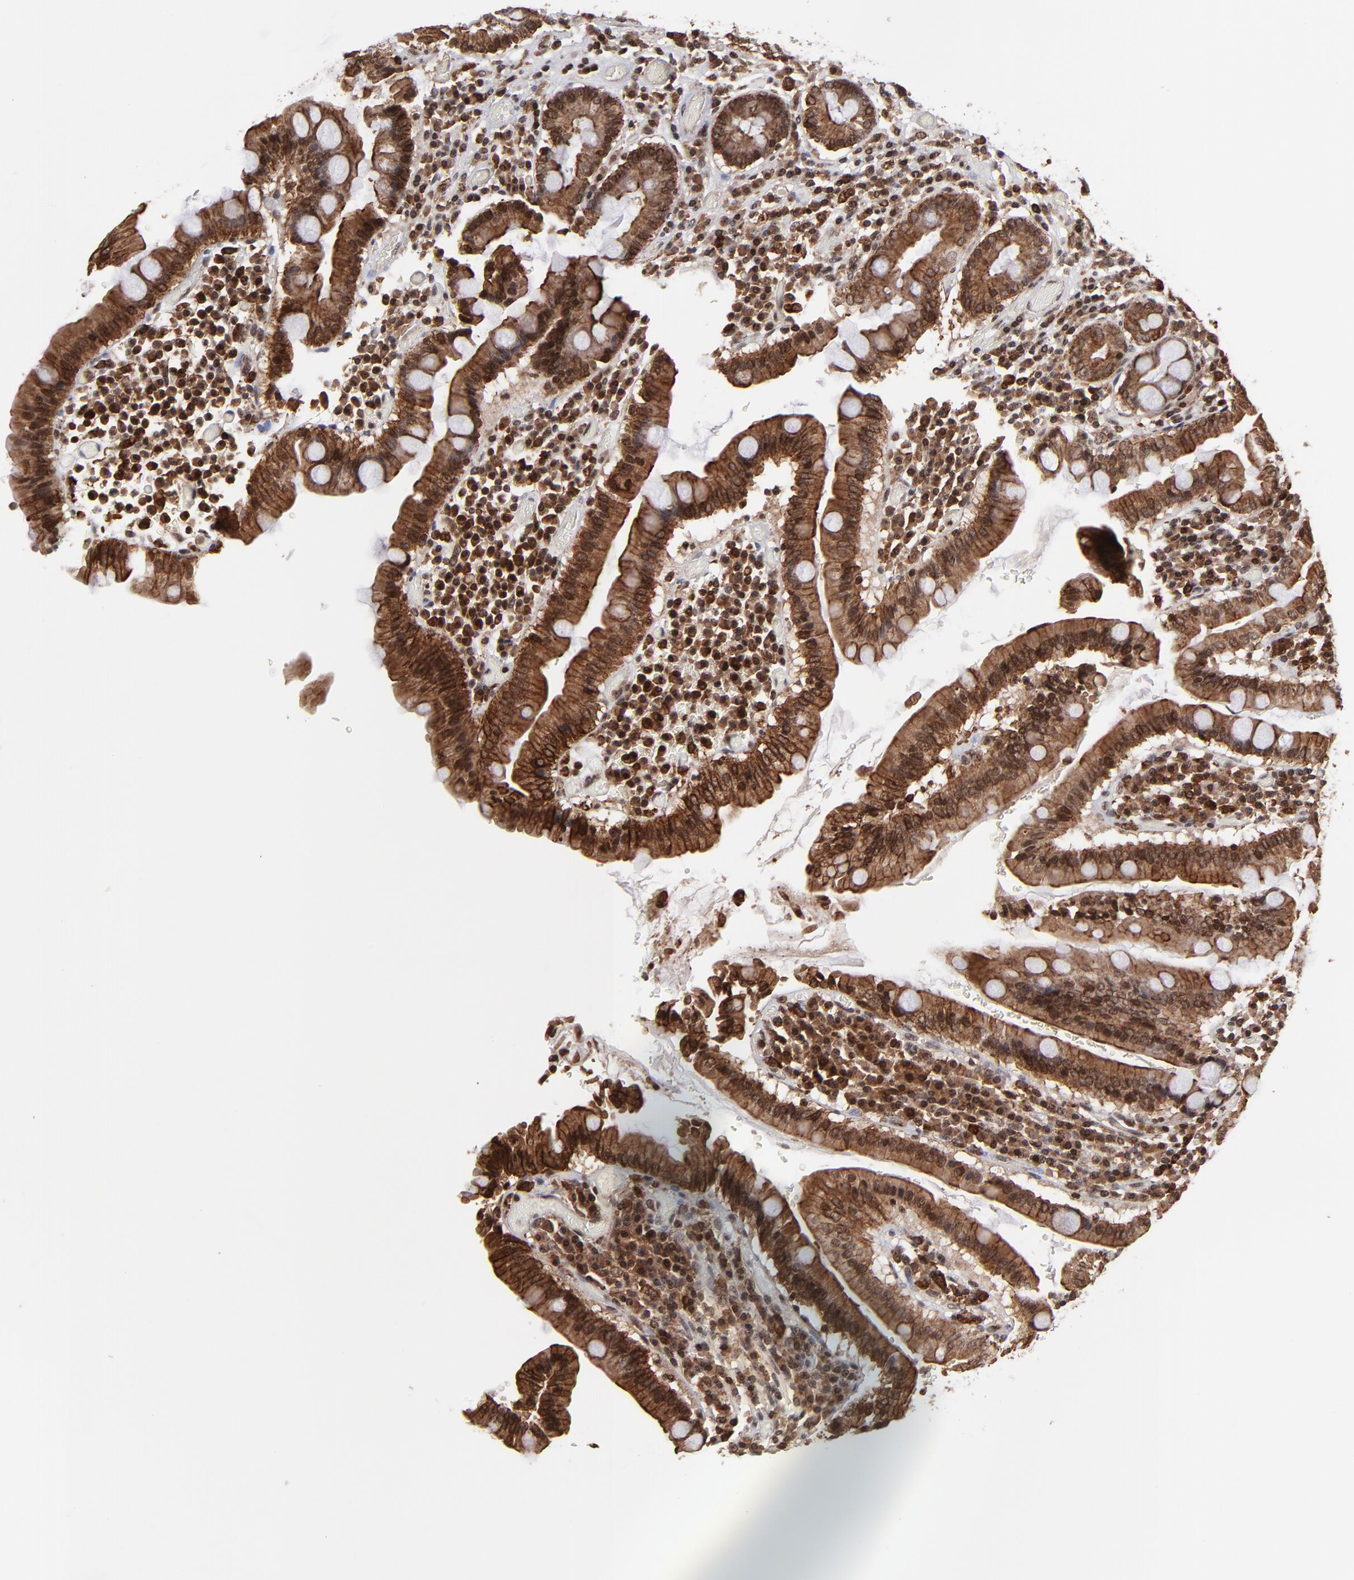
{"staining": {"intensity": "strong", "quantity": ">75%", "location": "cytoplasmic/membranous,nuclear"}, "tissue": "duodenum", "cell_type": "Glandular cells", "image_type": "normal", "snomed": [{"axis": "morphology", "description": "Normal tissue, NOS"}, {"axis": "topography", "description": "Stomach, lower"}, {"axis": "topography", "description": "Duodenum"}], "caption": "An image showing strong cytoplasmic/membranous,nuclear expression in about >75% of glandular cells in normal duodenum, as visualized by brown immunohistochemical staining.", "gene": "RGS6", "patient": {"sex": "male", "age": 84}}